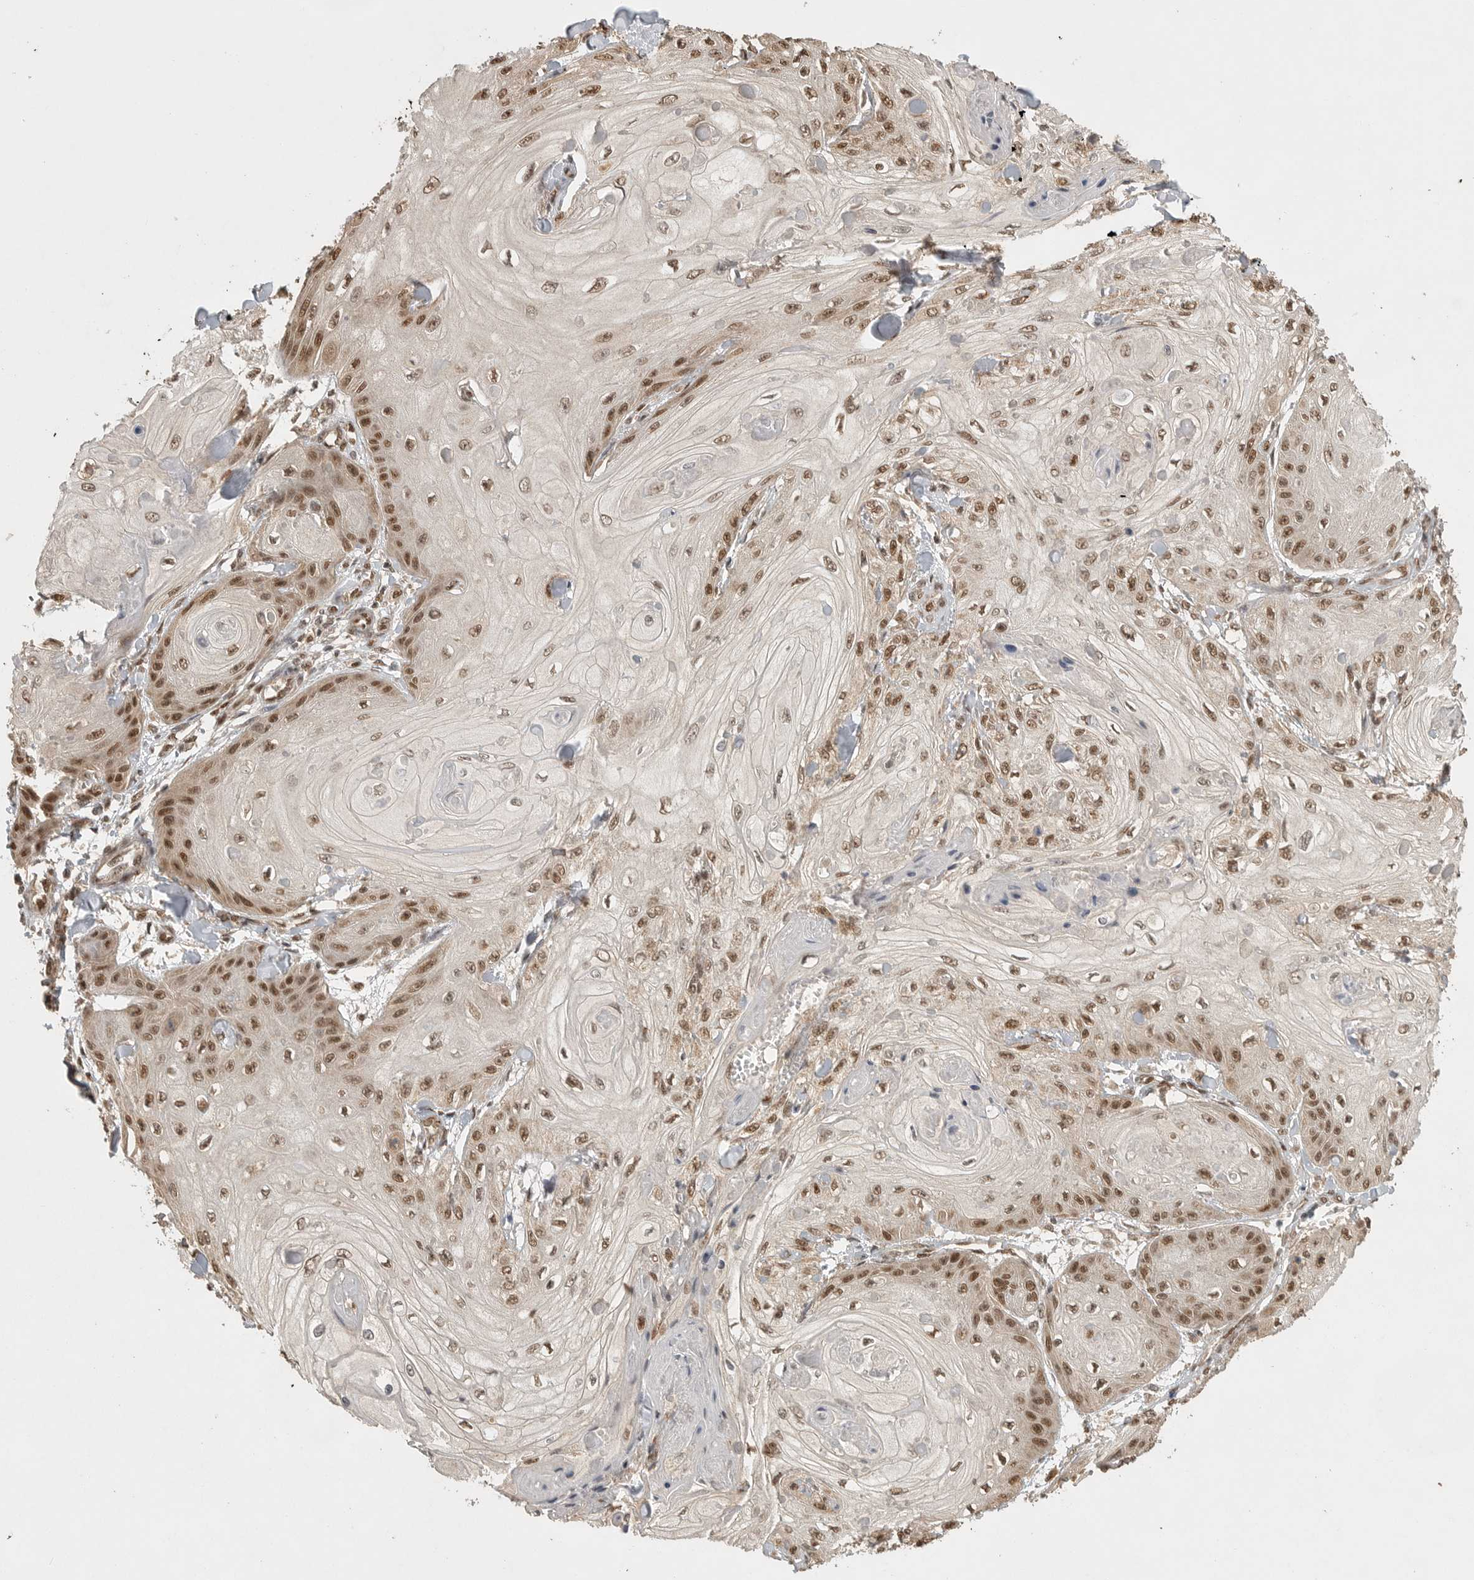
{"staining": {"intensity": "moderate", "quantity": ">75%", "location": "nuclear"}, "tissue": "skin cancer", "cell_type": "Tumor cells", "image_type": "cancer", "snomed": [{"axis": "morphology", "description": "Squamous cell carcinoma, NOS"}, {"axis": "topography", "description": "Skin"}], "caption": "Immunohistochemistry (DAB (3,3'-diaminobenzidine)) staining of skin cancer shows moderate nuclear protein expression in approximately >75% of tumor cells. The staining is performed using DAB (3,3'-diaminobenzidine) brown chromogen to label protein expression. The nuclei are counter-stained blue using hematoxylin.", "gene": "DFFA", "patient": {"sex": "male", "age": 74}}